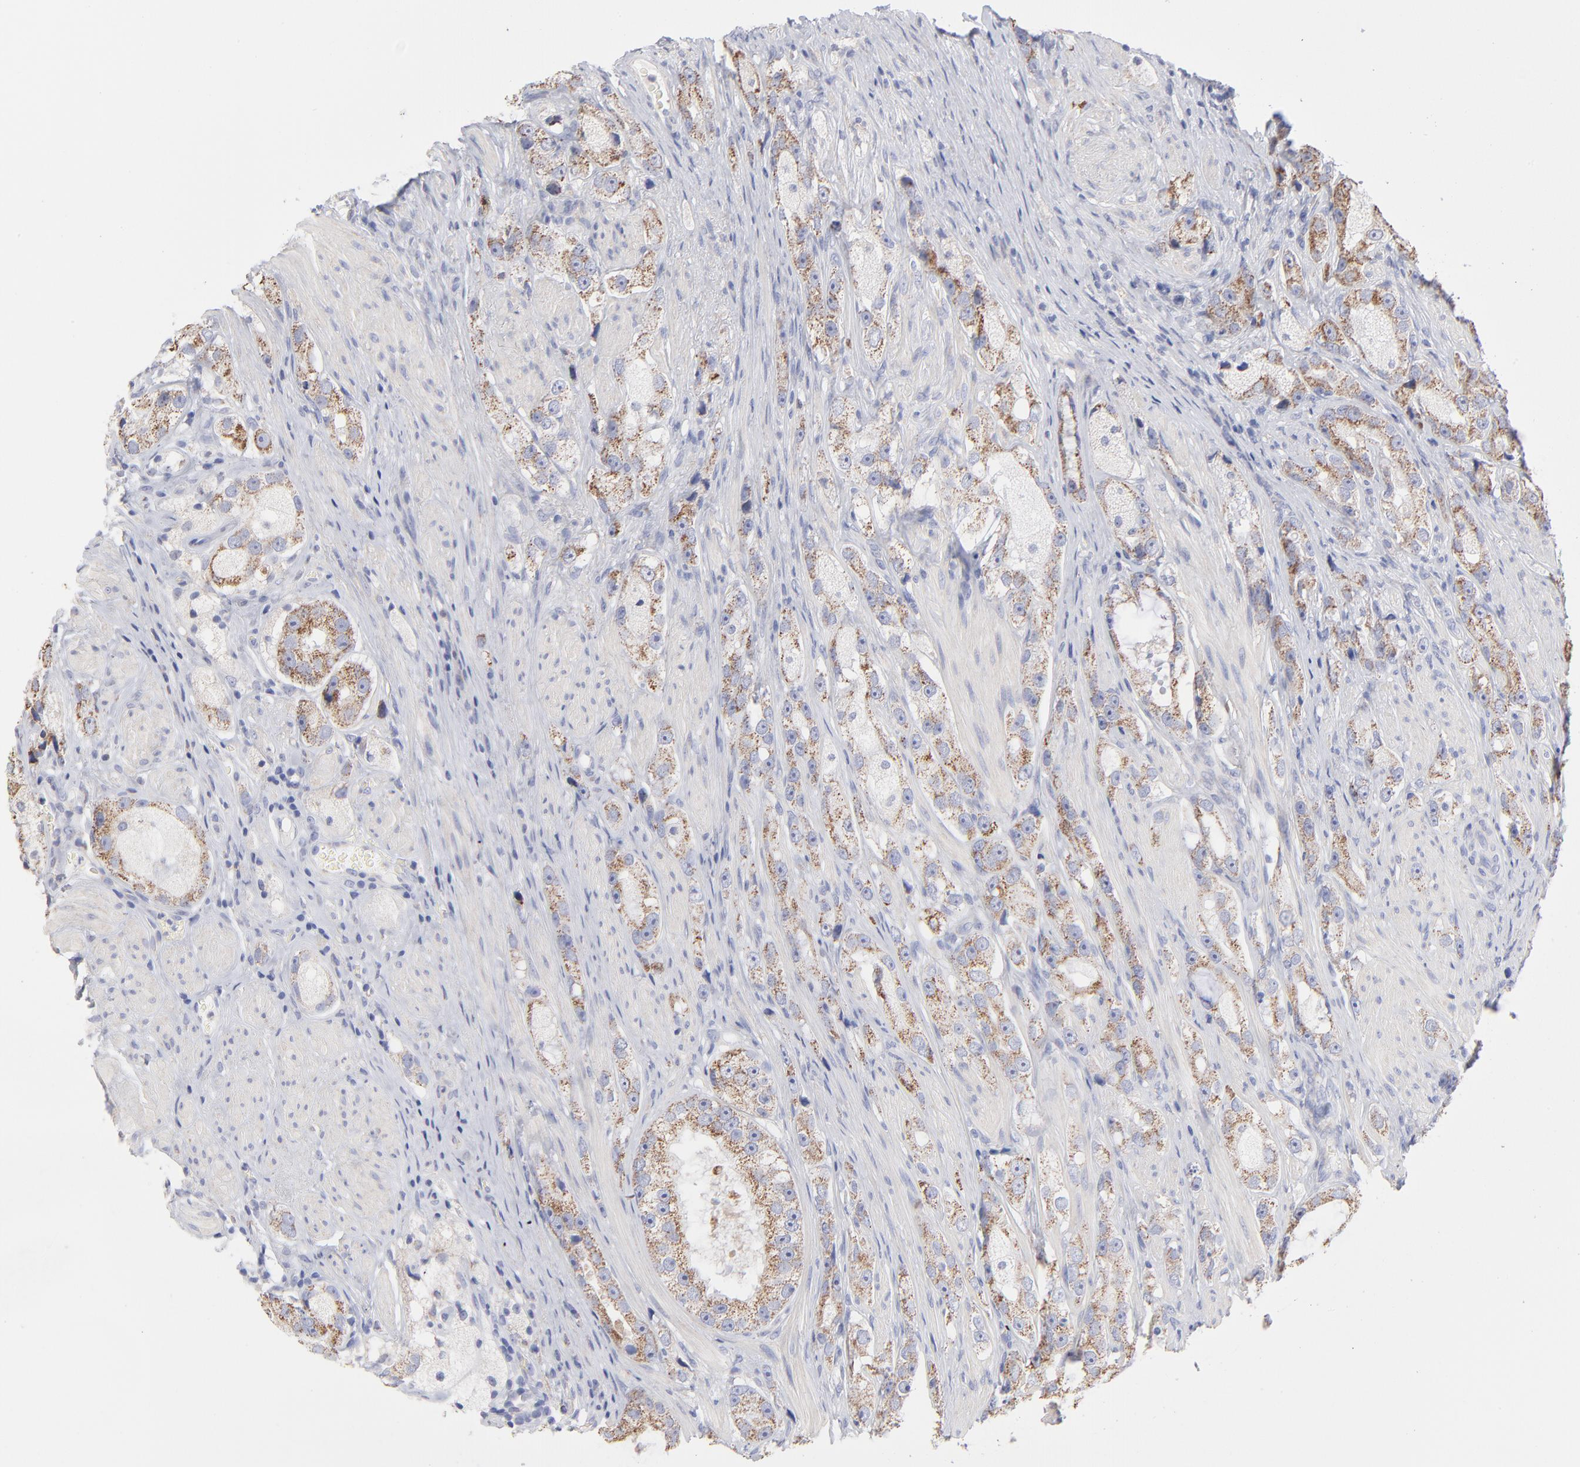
{"staining": {"intensity": "weak", "quantity": ">75%", "location": "cytoplasmic/membranous"}, "tissue": "prostate cancer", "cell_type": "Tumor cells", "image_type": "cancer", "snomed": [{"axis": "morphology", "description": "Adenocarcinoma, High grade"}, {"axis": "topography", "description": "Prostate"}], "caption": "High-grade adenocarcinoma (prostate) stained for a protein (brown) demonstrates weak cytoplasmic/membranous positive staining in about >75% of tumor cells.", "gene": "TST", "patient": {"sex": "male", "age": 63}}